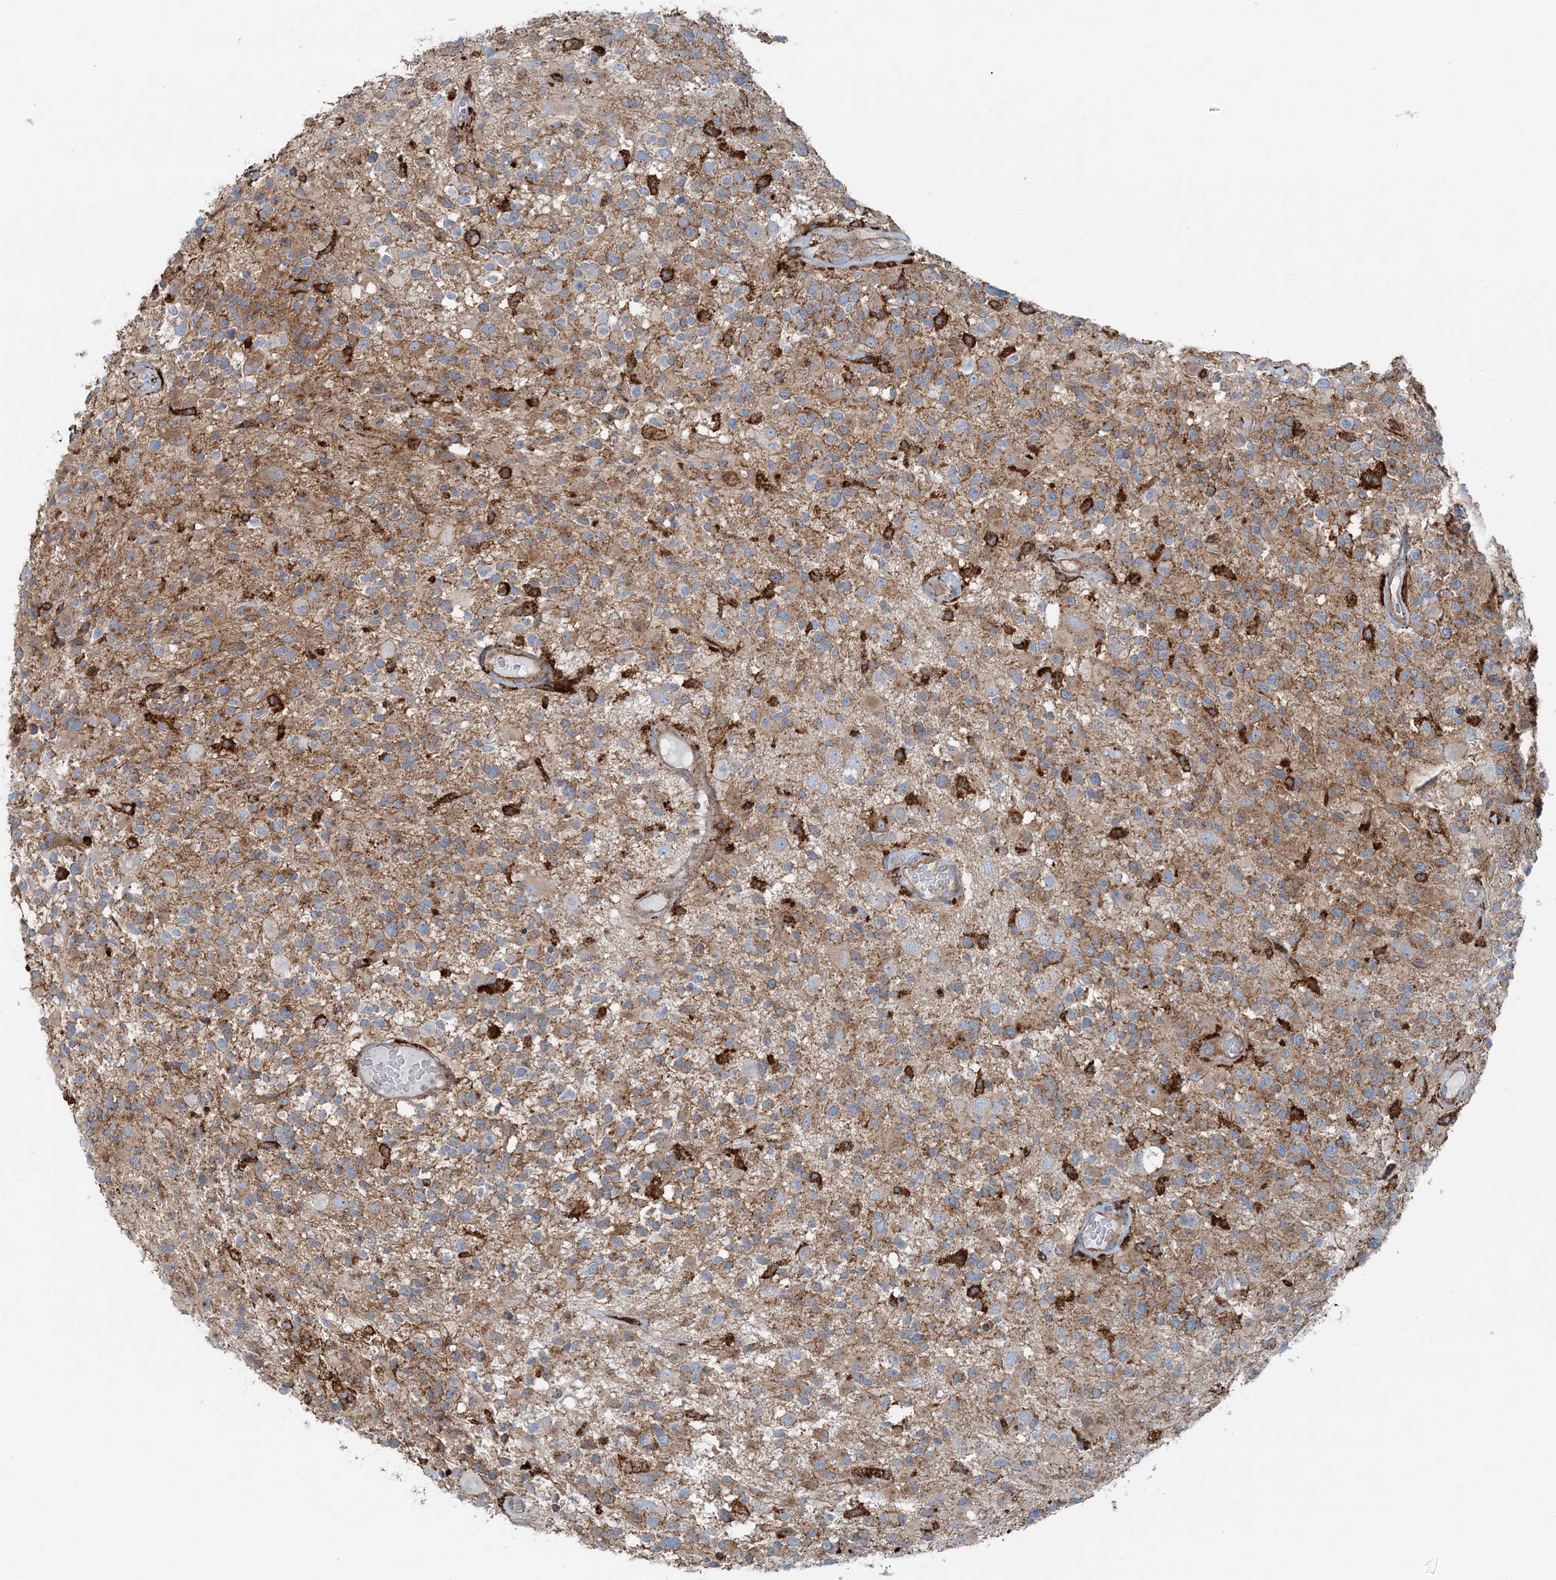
{"staining": {"intensity": "moderate", "quantity": ">75%", "location": "cytoplasmic/membranous"}, "tissue": "glioma", "cell_type": "Tumor cells", "image_type": "cancer", "snomed": [{"axis": "morphology", "description": "Glioma, malignant, High grade"}, {"axis": "morphology", "description": "Glioblastoma, NOS"}, {"axis": "topography", "description": "Brain"}], "caption": "Moderate cytoplasmic/membranous positivity for a protein is appreciated in approximately >75% of tumor cells of glioma using IHC.", "gene": "SNX2", "patient": {"sex": "male", "age": 60}}